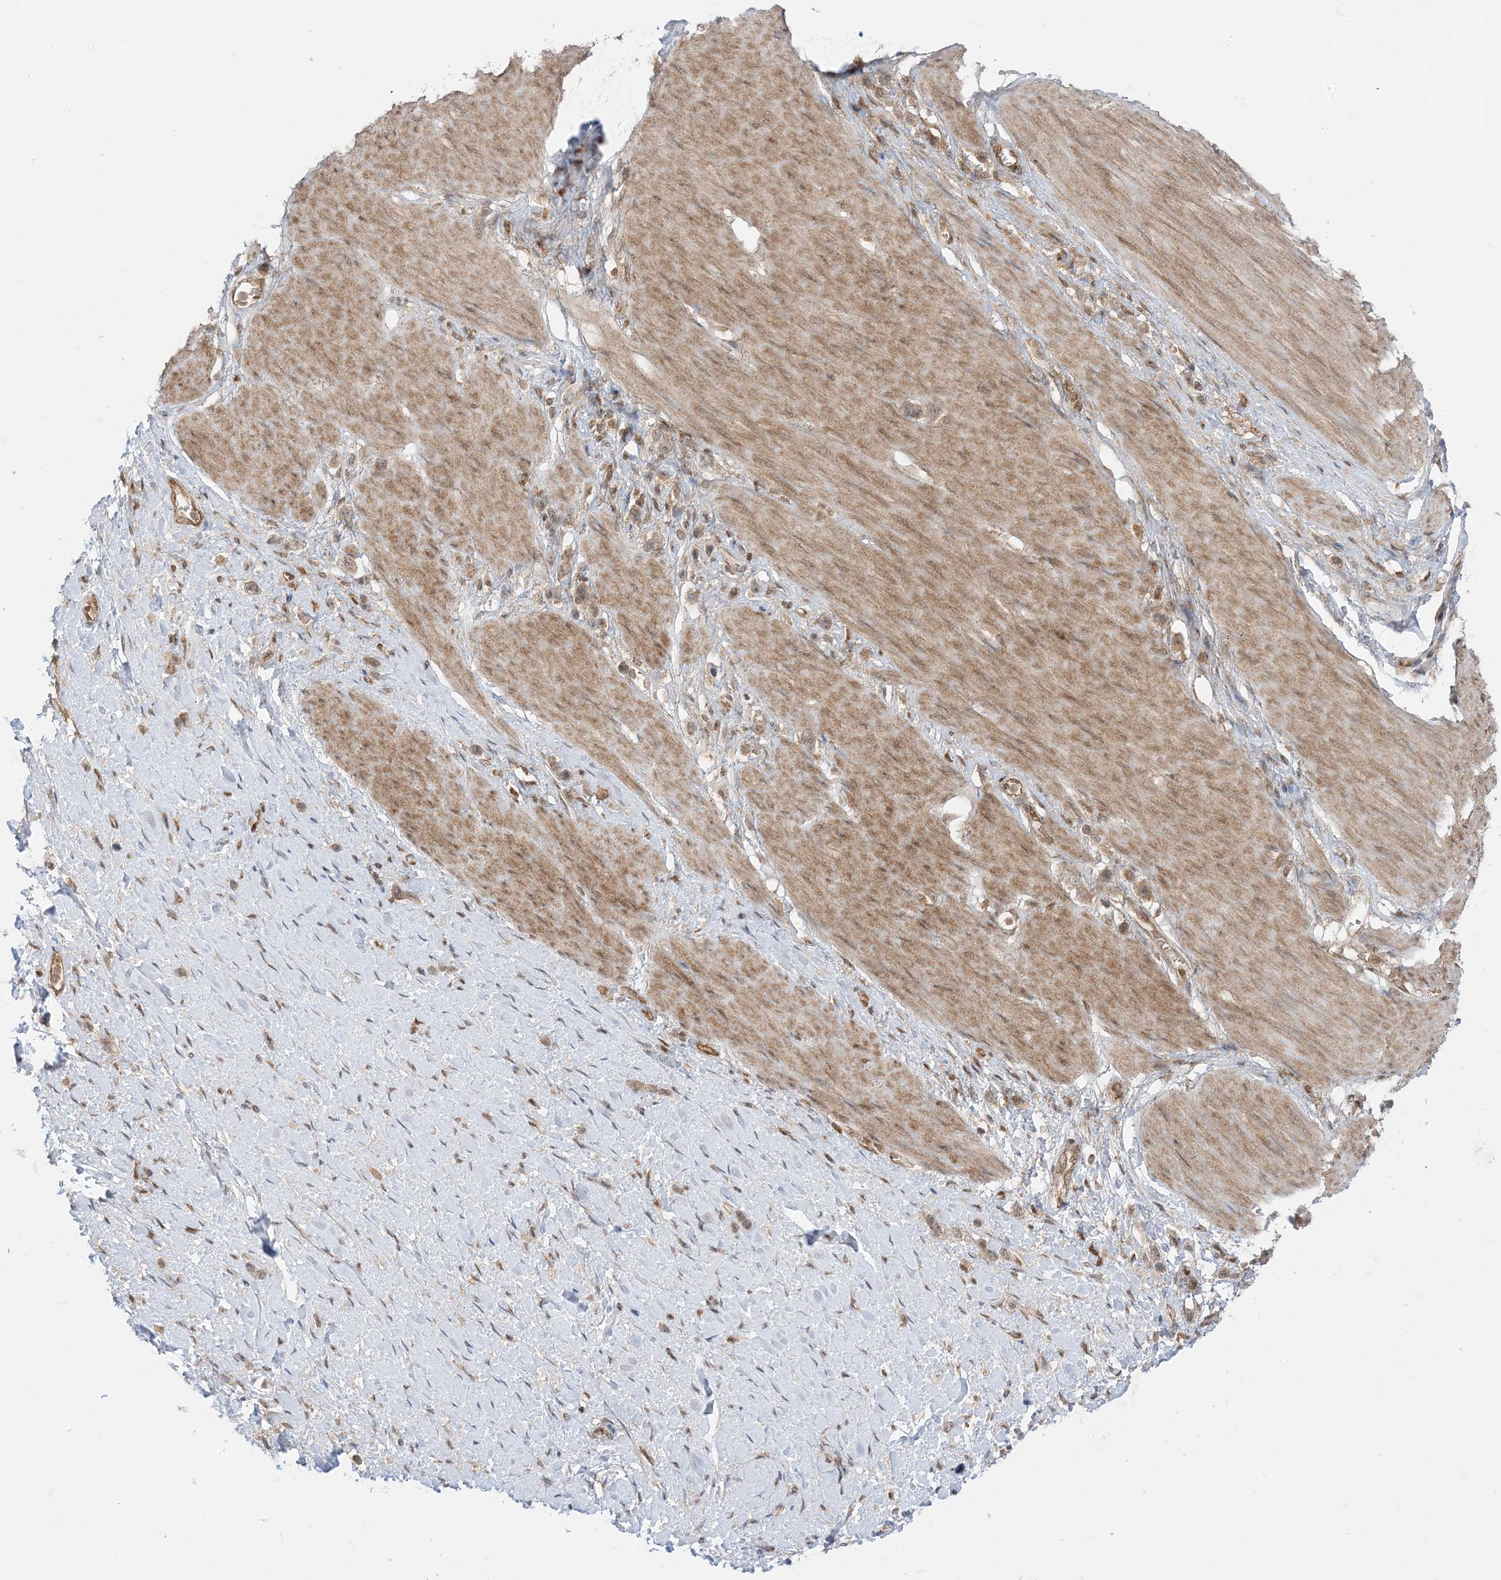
{"staining": {"intensity": "weak", "quantity": ">75%", "location": "cytoplasmic/membranous"}, "tissue": "stomach cancer", "cell_type": "Tumor cells", "image_type": "cancer", "snomed": [{"axis": "morphology", "description": "Adenocarcinoma, NOS"}, {"axis": "topography", "description": "Stomach"}], "caption": "The micrograph exhibits staining of adenocarcinoma (stomach), revealing weak cytoplasmic/membranous protein expression (brown color) within tumor cells.", "gene": "PTPA", "patient": {"sex": "female", "age": 65}}